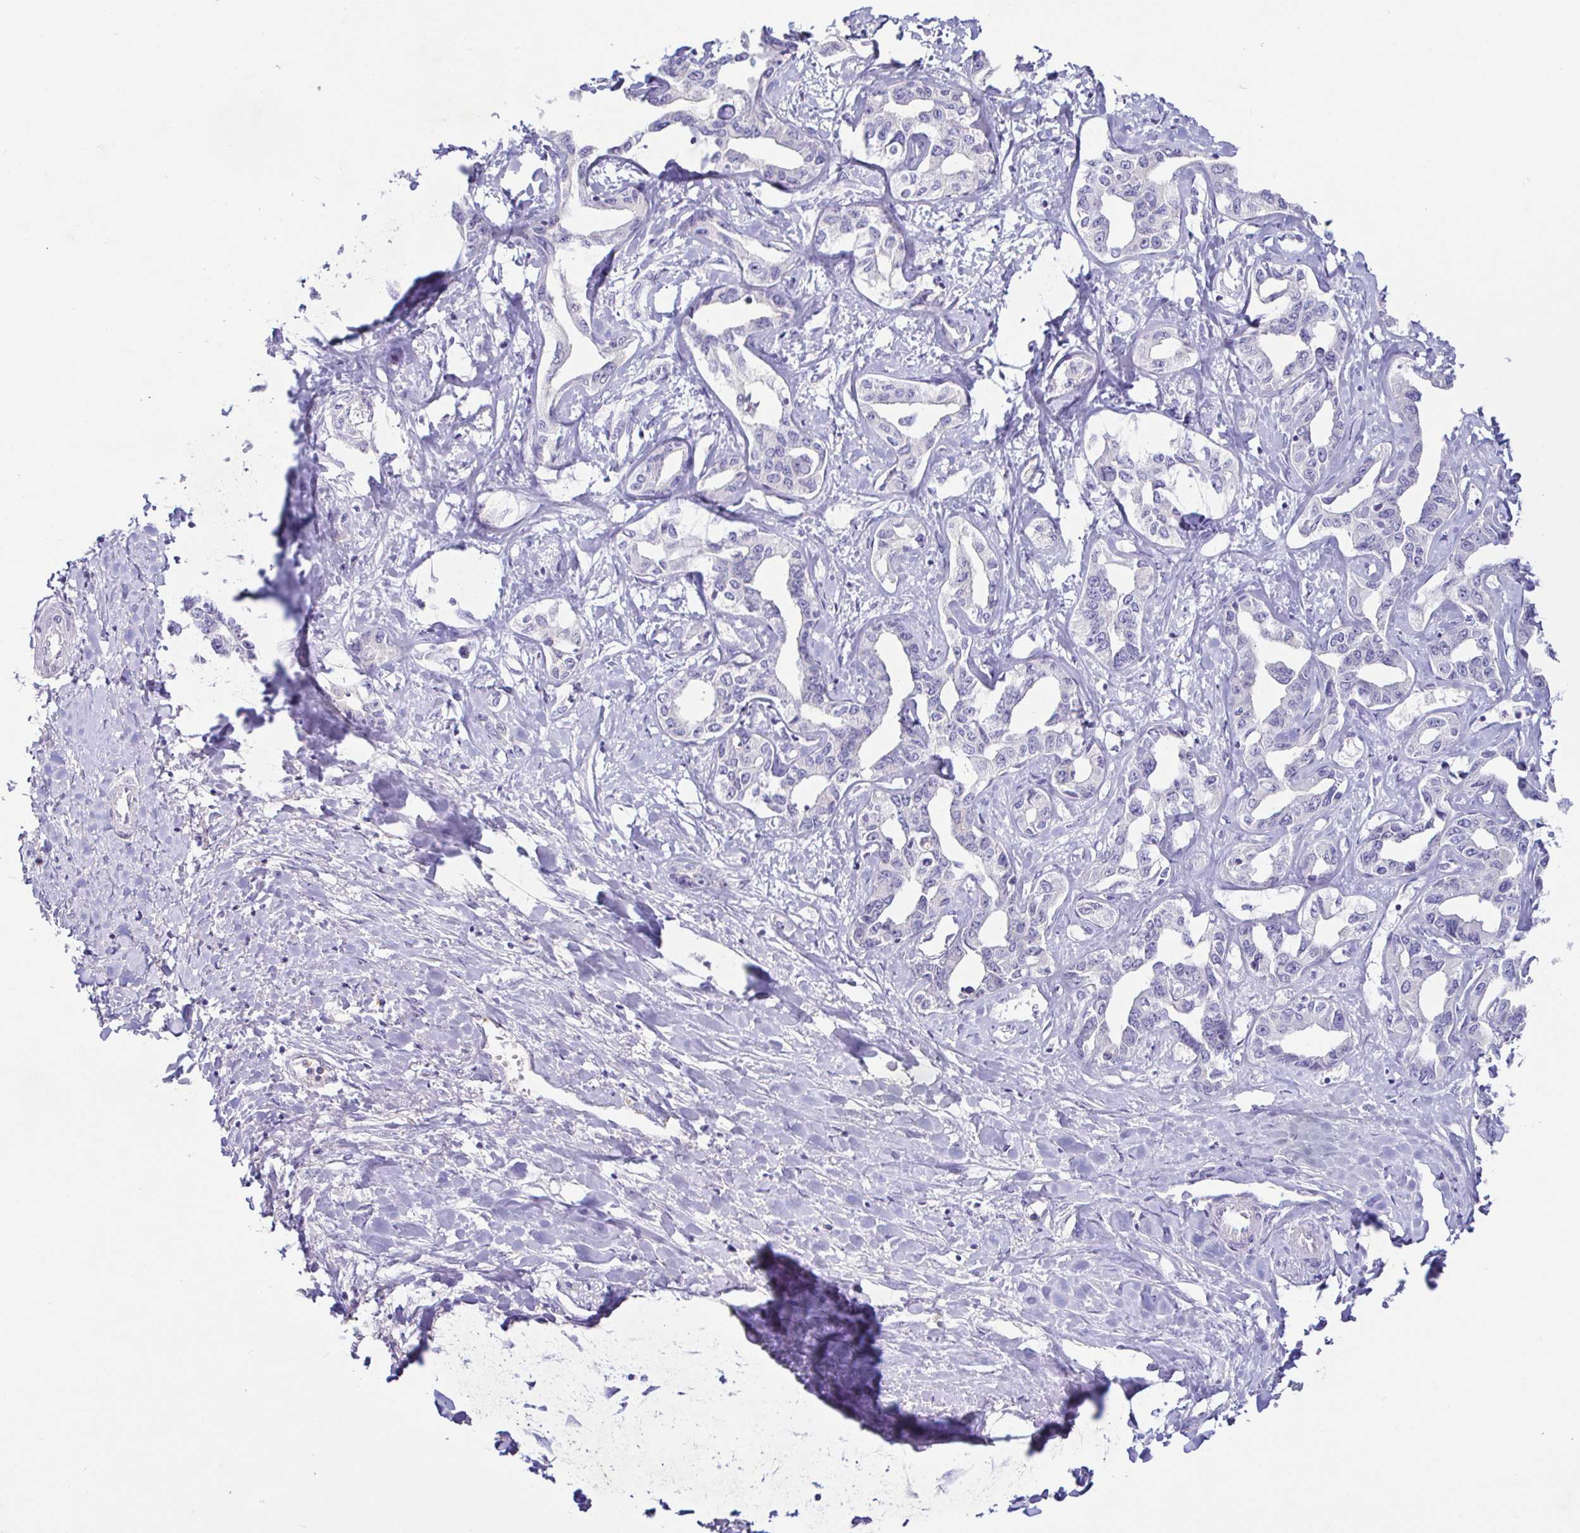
{"staining": {"intensity": "negative", "quantity": "none", "location": "none"}, "tissue": "liver cancer", "cell_type": "Tumor cells", "image_type": "cancer", "snomed": [{"axis": "morphology", "description": "Cholangiocarcinoma"}, {"axis": "topography", "description": "Liver"}], "caption": "A photomicrograph of cholangiocarcinoma (liver) stained for a protein demonstrates no brown staining in tumor cells.", "gene": "SAA4", "patient": {"sex": "male", "age": 59}}